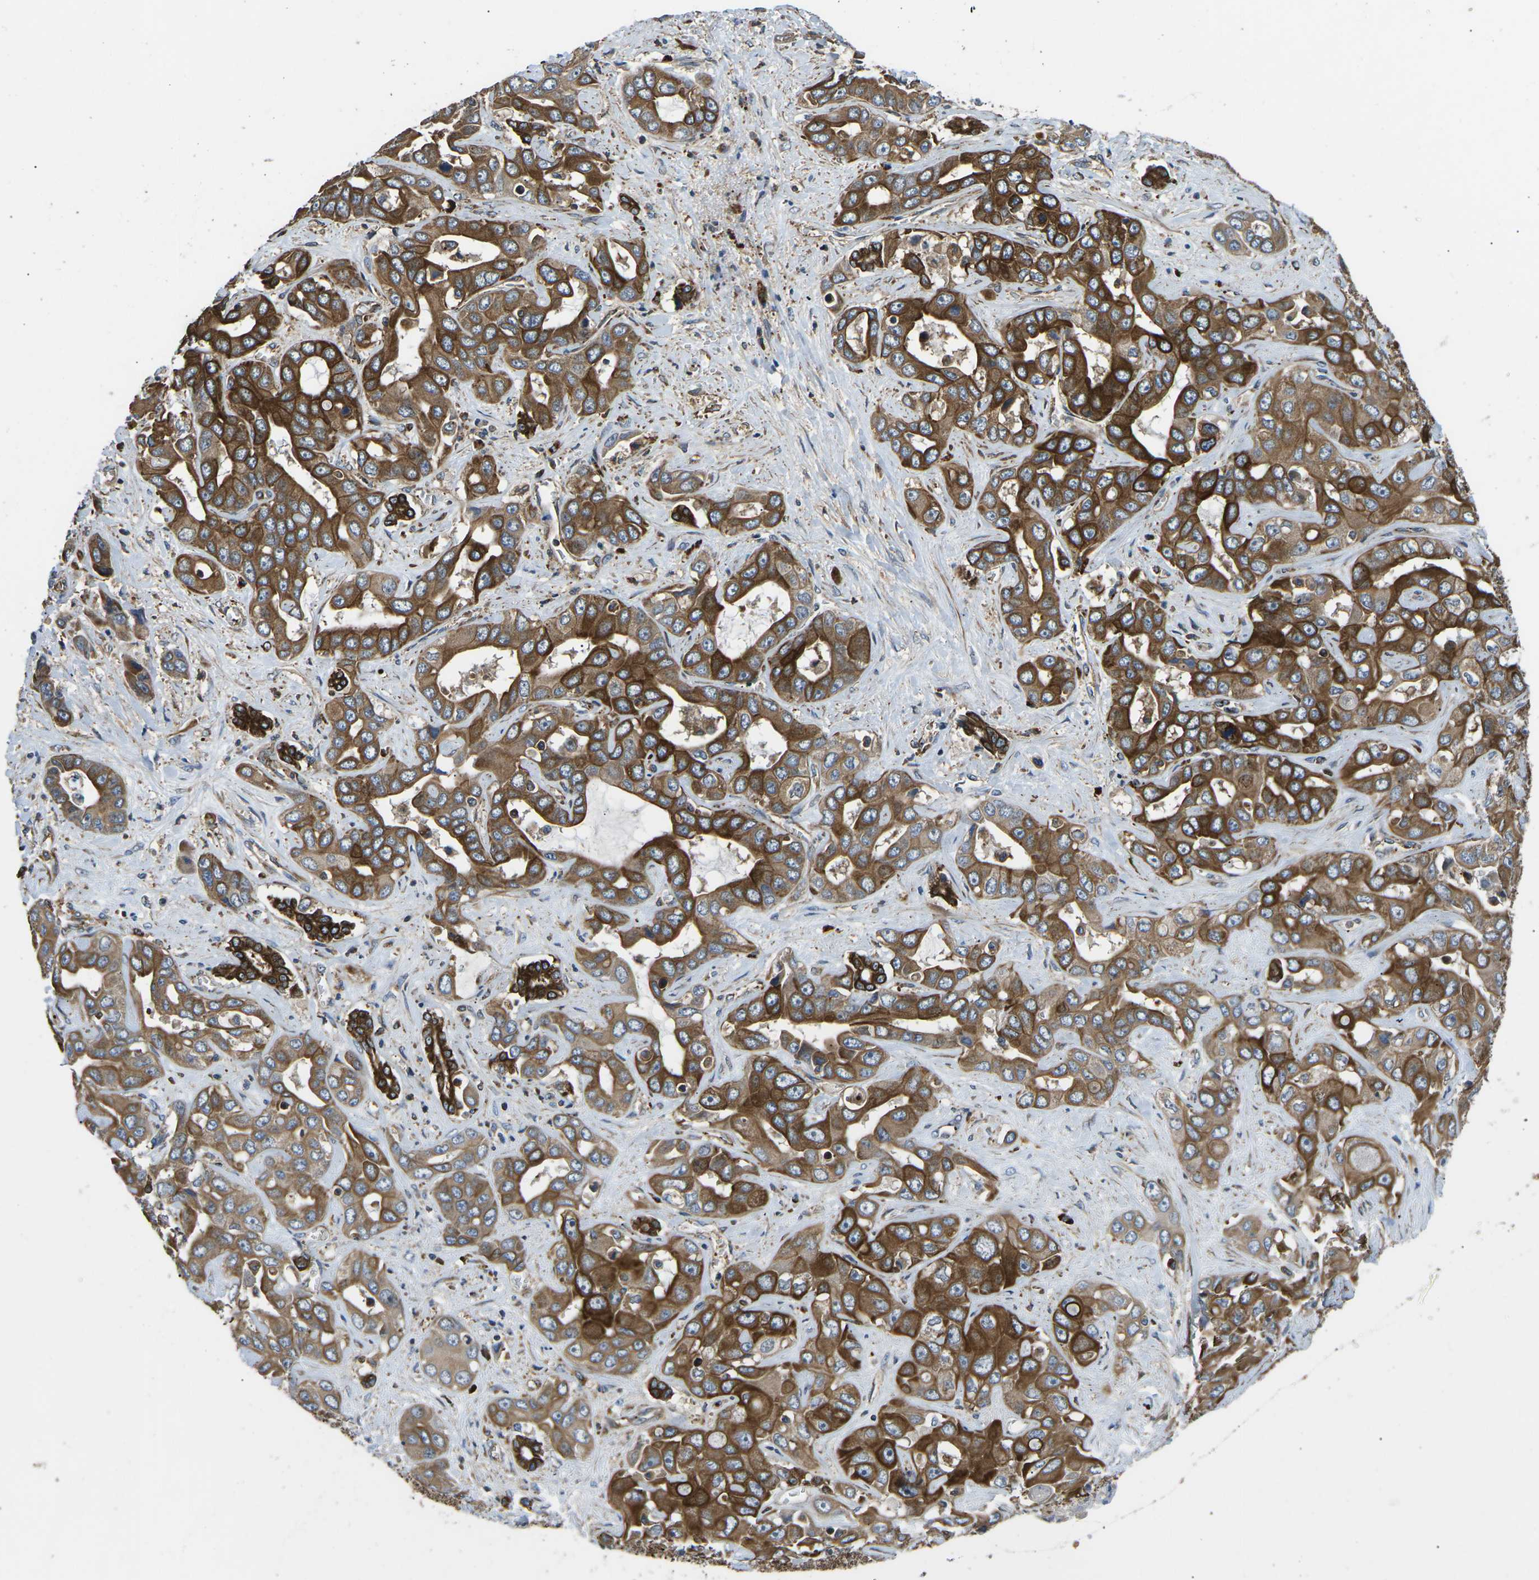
{"staining": {"intensity": "strong", "quantity": ">75%", "location": "cytoplasmic/membranous"}, "tissue": "liver cancer", "cell_type": "Tumor cells", "image_type": "cancer", "snomed": [{"axis": "morphology", "description": "Cholangiocarcinoma"}, {"axis": "topography", "description": "Liver"}], "caption": "Liver cancer (cholangiocarcinoma) tissue demonstrates strong cytoplasmic/membranous expression in approximately >75% of tumor cells, visualized by immunohistochemistry. The staining is performed using DAB brown chromogen to label protein expression. The nuclei are counter-stained blue using hematoxylin.", "gene": "KCNJ15", "patient": {"sex": "female", "age": 52}}